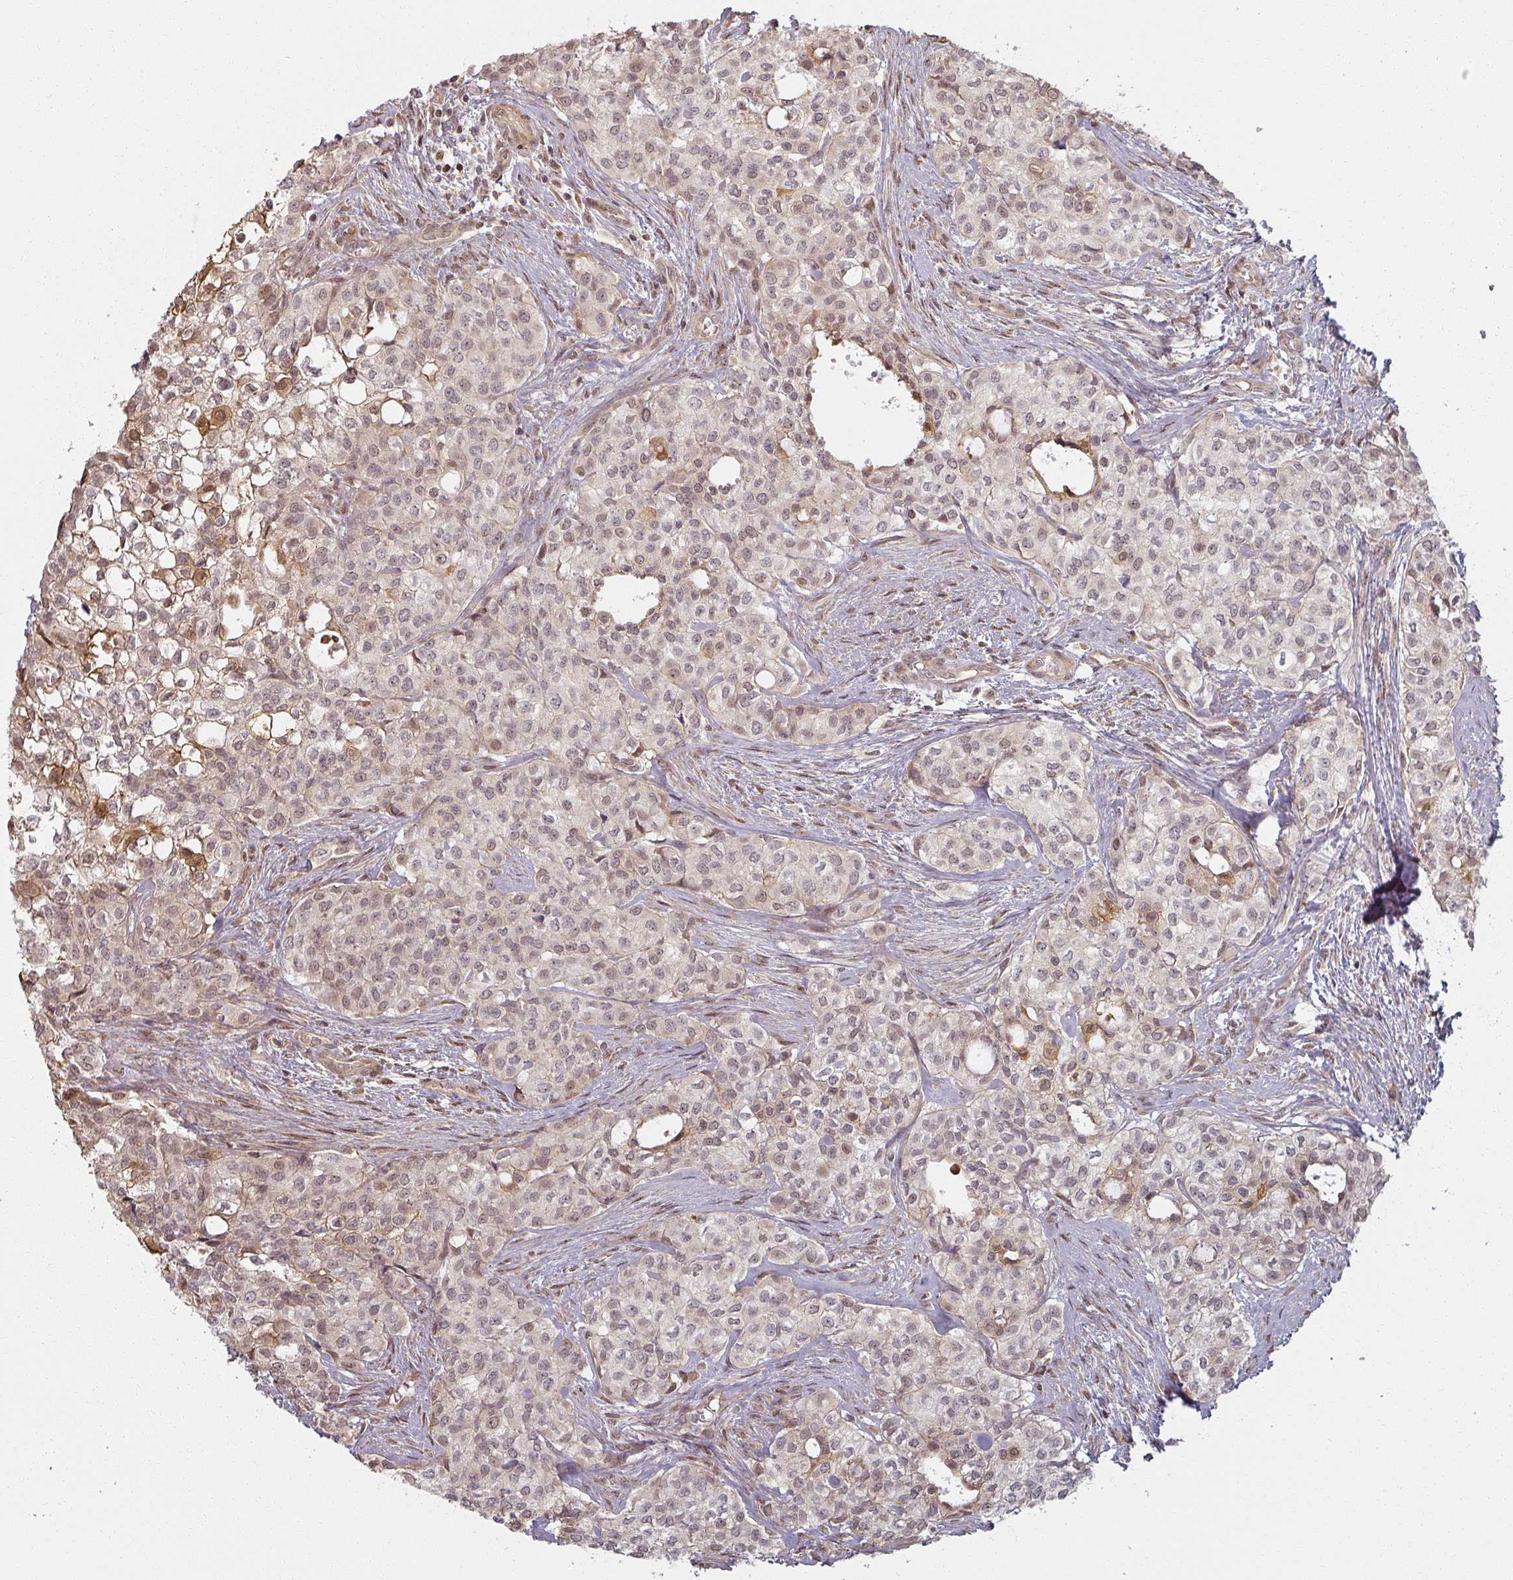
{"staining": {"intensity": "weak", "quantity": "25%-75%", "location": "cytoplasmic/membranous,nuclear"}, "tissue": "head and neck cancer", "cell_type": "Tumor cells", "image_type": "cancer", "snomed": [{"axis": "morphology", "description": "Adenocarcinoma, NOS"}, {"axis": "topography", "description": "Head-Neck"}], "caption": "A low amount of weak cytoplasmic/membranous and nuclear staining is appreciated in about 25%-75% of tumor cells in adenocarcinoma (head and neck) tissue.", "gene": "MED19", "patient": {"sex": "male", "age": 81}}